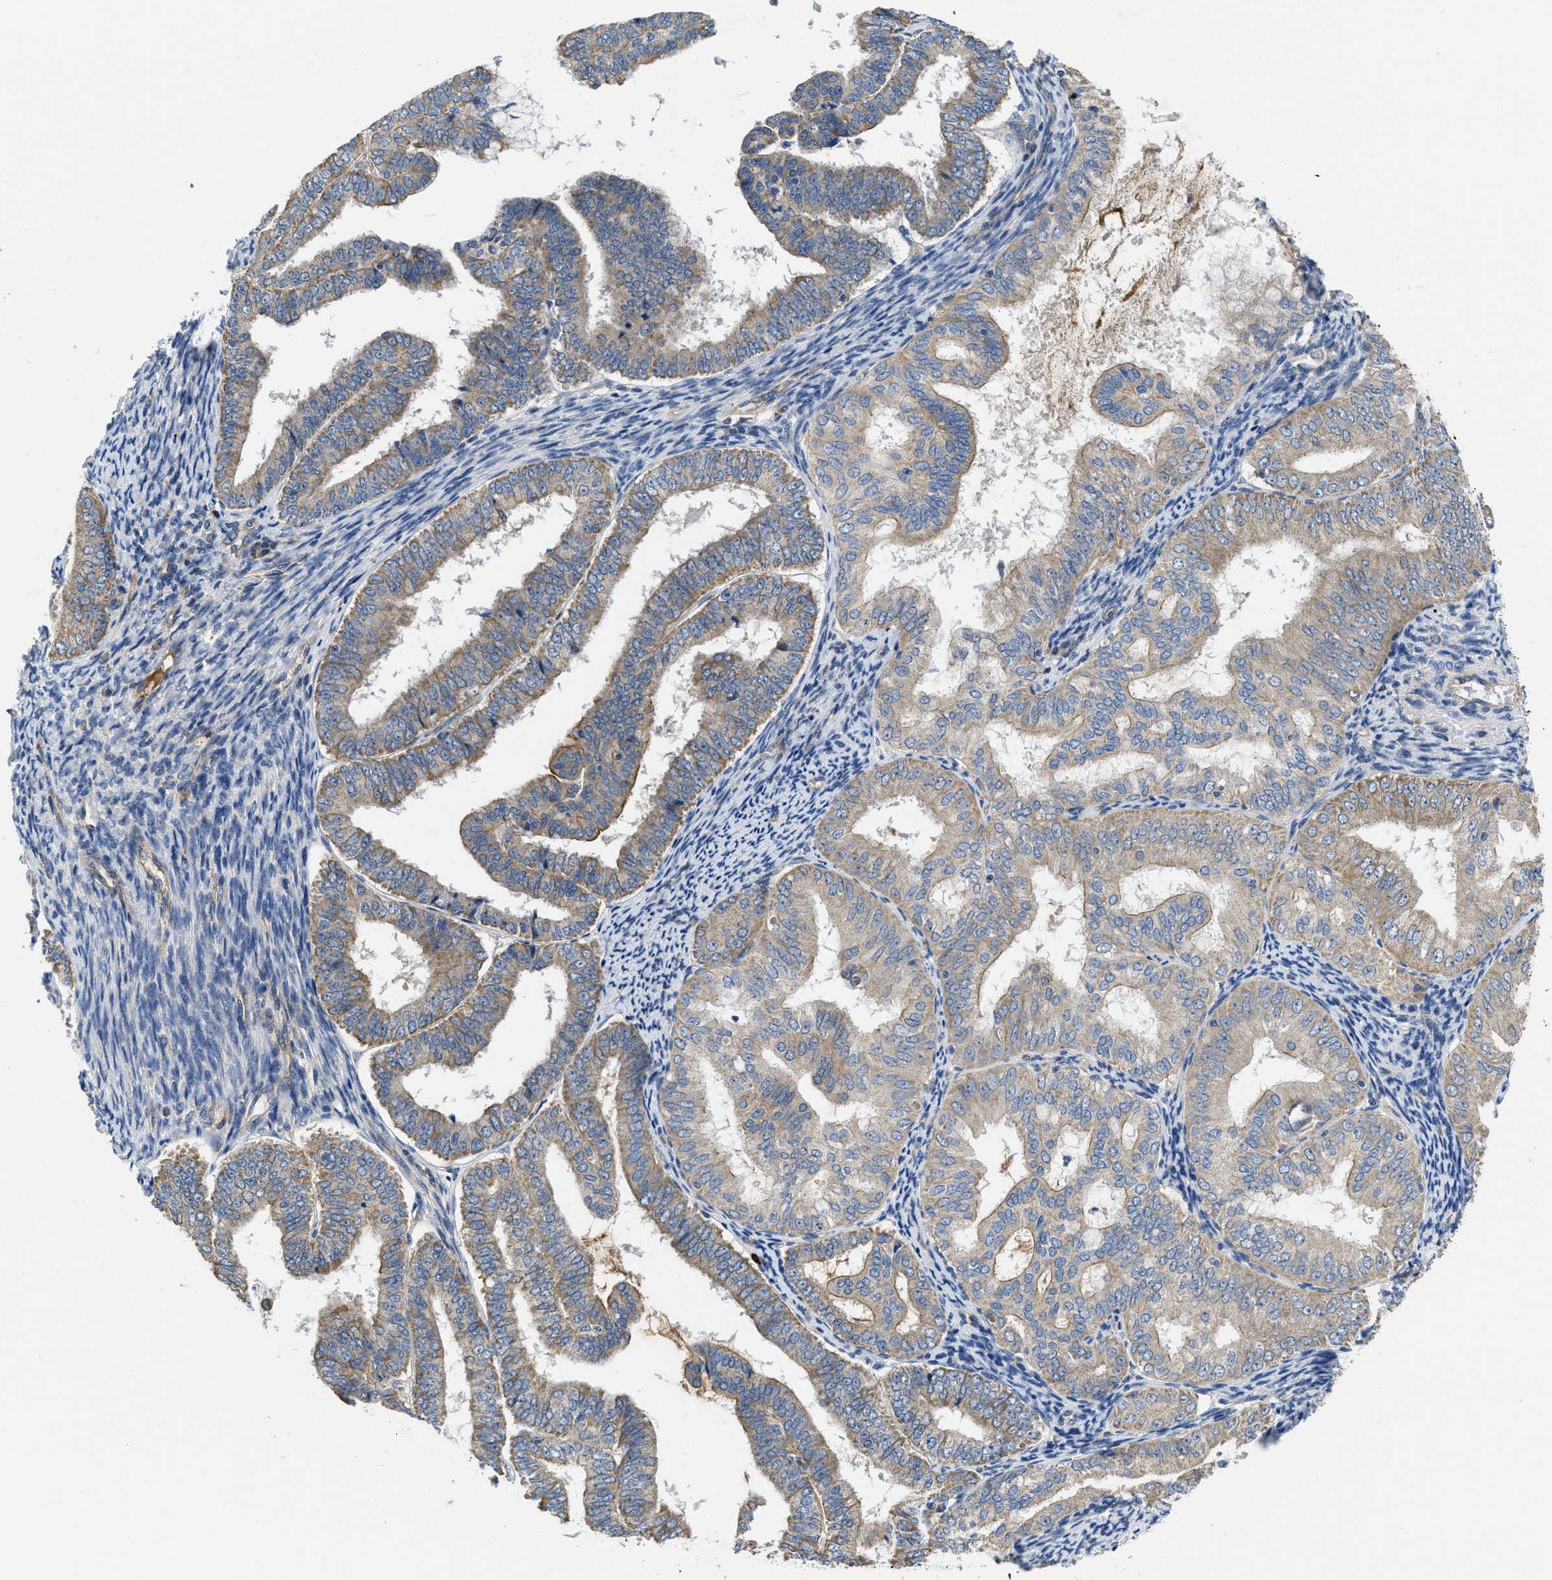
{"staining": {"intensity": "weak", "quantity": ">75%", "location": "cytoplasmic/membranous"}, "tissue": "endometrial cancer", "cell_type": "Tumor cells", "image_type": "cancer", "snomed": [{"axis": "morphology", "description": "Adenocarcinoma, NOS"}, {"axis": "topography", "description": "Endometrium"}], "caption": "The image exhibits staining of adenocarcinoma (endometrial), revealing weak cytoplasmic/membranous protein expression (brown color) within tumor cells.", "gene": "GALK1", "patient": {"sex": "female", "age": 63}}